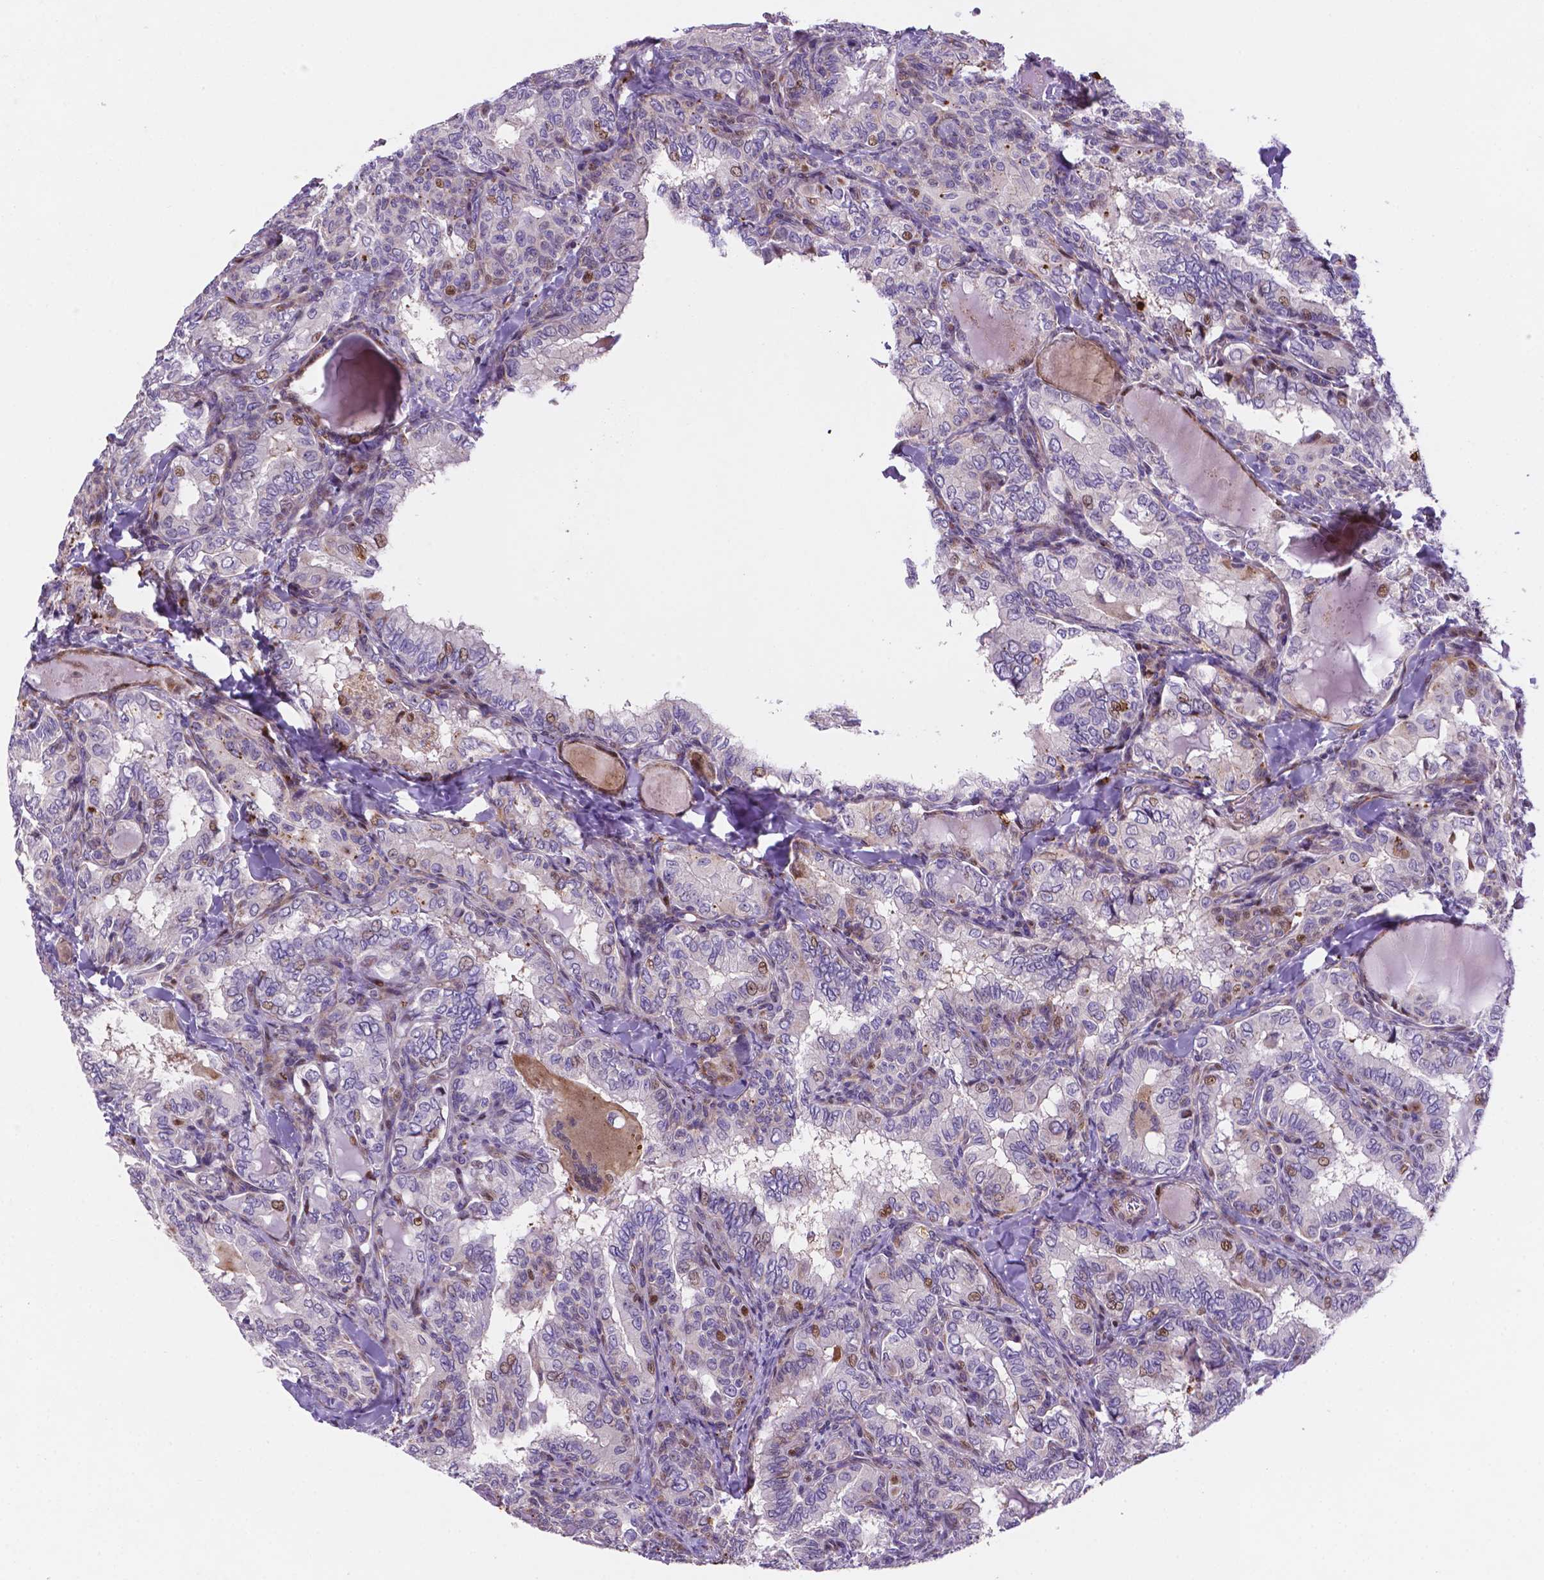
{"staining": {"intensity": "moderate", "quantity": "<25%", "location": "nuclear"}, "tissue": "thyroid cancer", "cell_type": "Tumor cells", "image_type": "cancer", "snomed": [{"axis": "morphology", "description": "Papillary adenocarcinoma, NOS"}, {"axis": "topography", "description": "Thyroid gland"}], "caption": "This photomicrograph displays IHC staining of human papillary adenocarcinoma (thyroid), with low moderate nuclear positivity in approximately <25% of tumor cells.", "gene": "TM4SF20", "patient": {"sex": "female", "age": 75}}